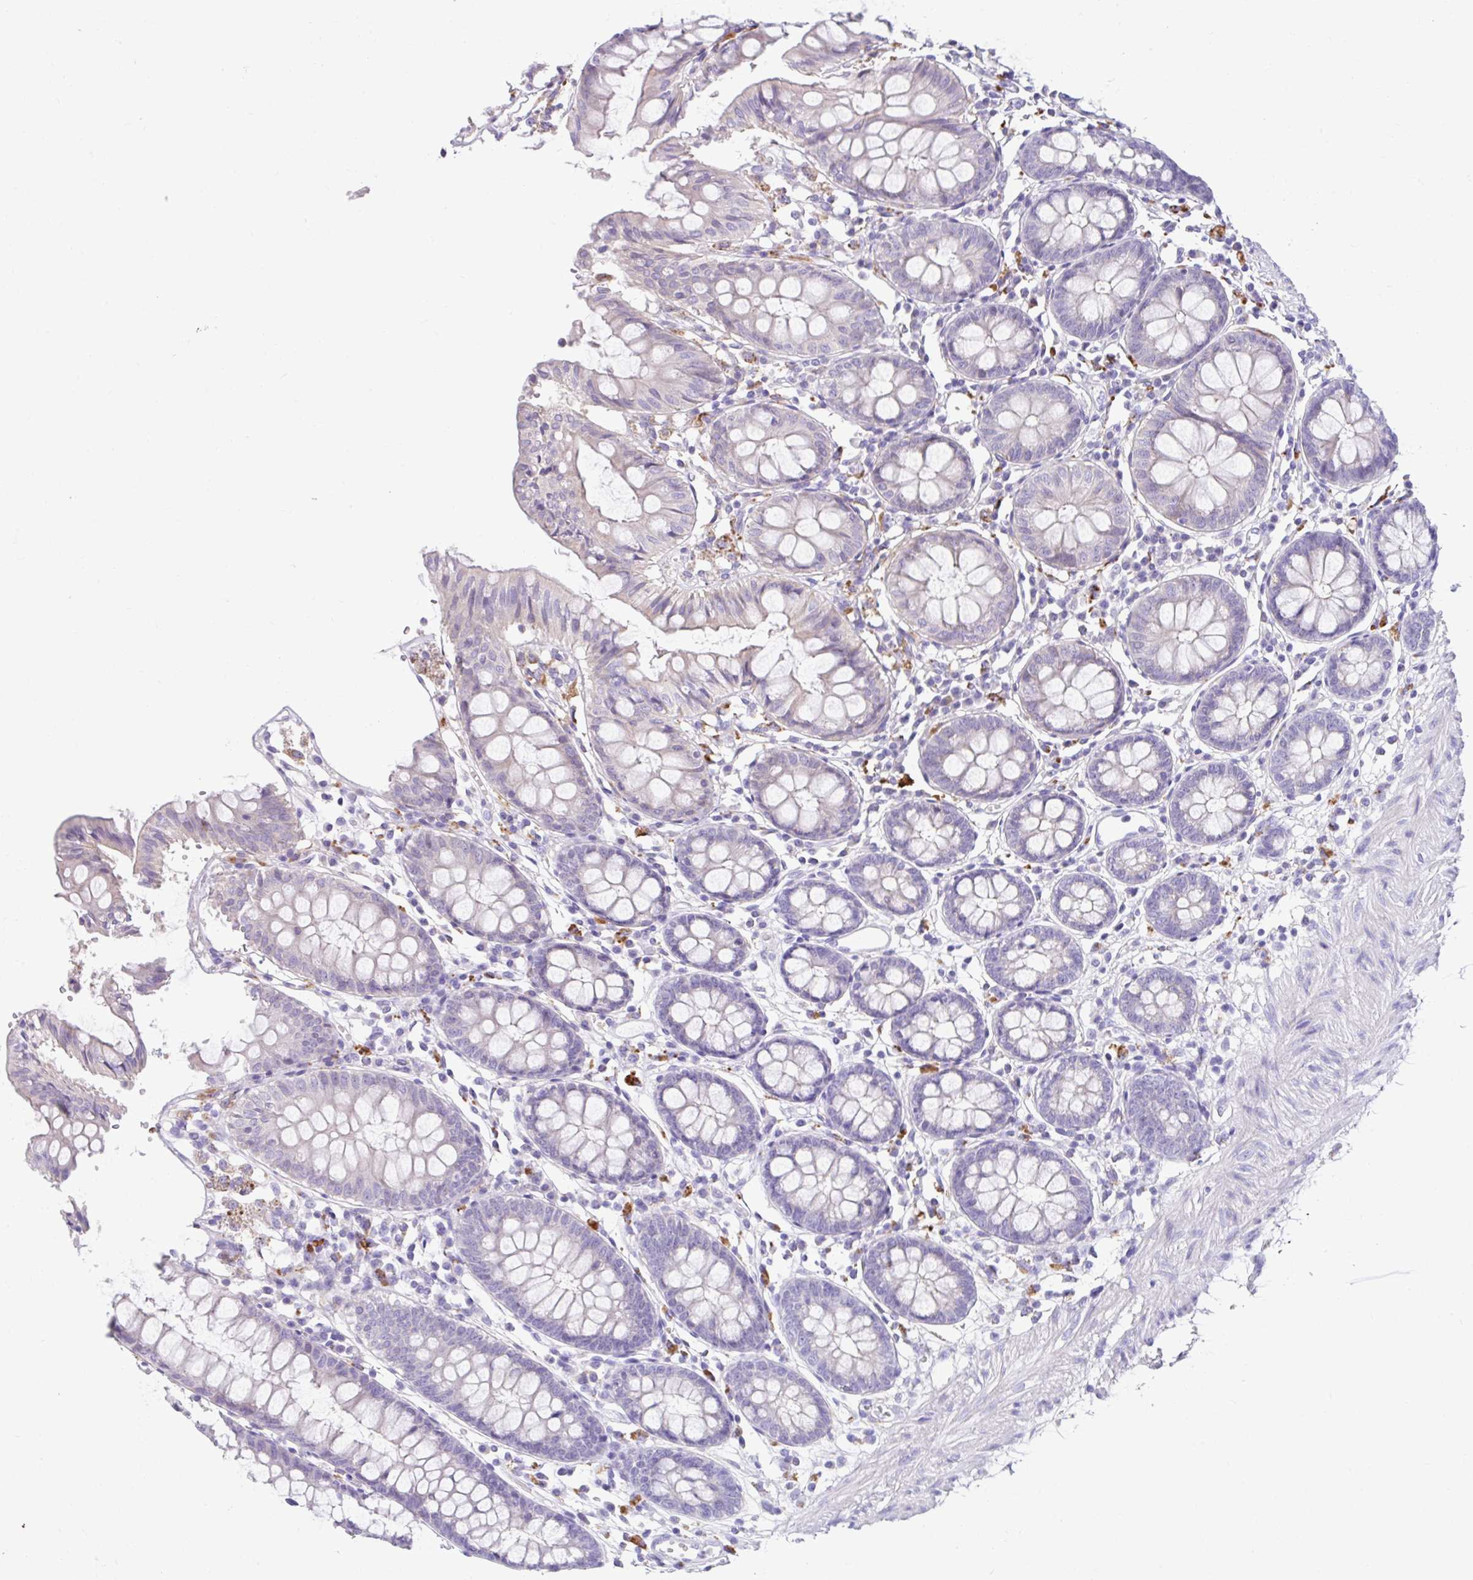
{"staining": {"intensity": "negative", "quantity": "none", "location": "none"}, "tissue": "colon", "cell_type": "Endothelial cells", "image_type": "normal", "snomed": [{"axis": "morphology", "description": "Normal tissue, NOS"}, {"axis": "topography", "description": "Colon"}], "caption": "Protein analysis of normal colon exhibits no significant positivity in endothelial cells.", "gene": "ZNF33A", "patient": {"sex": "female", "age": 84}}